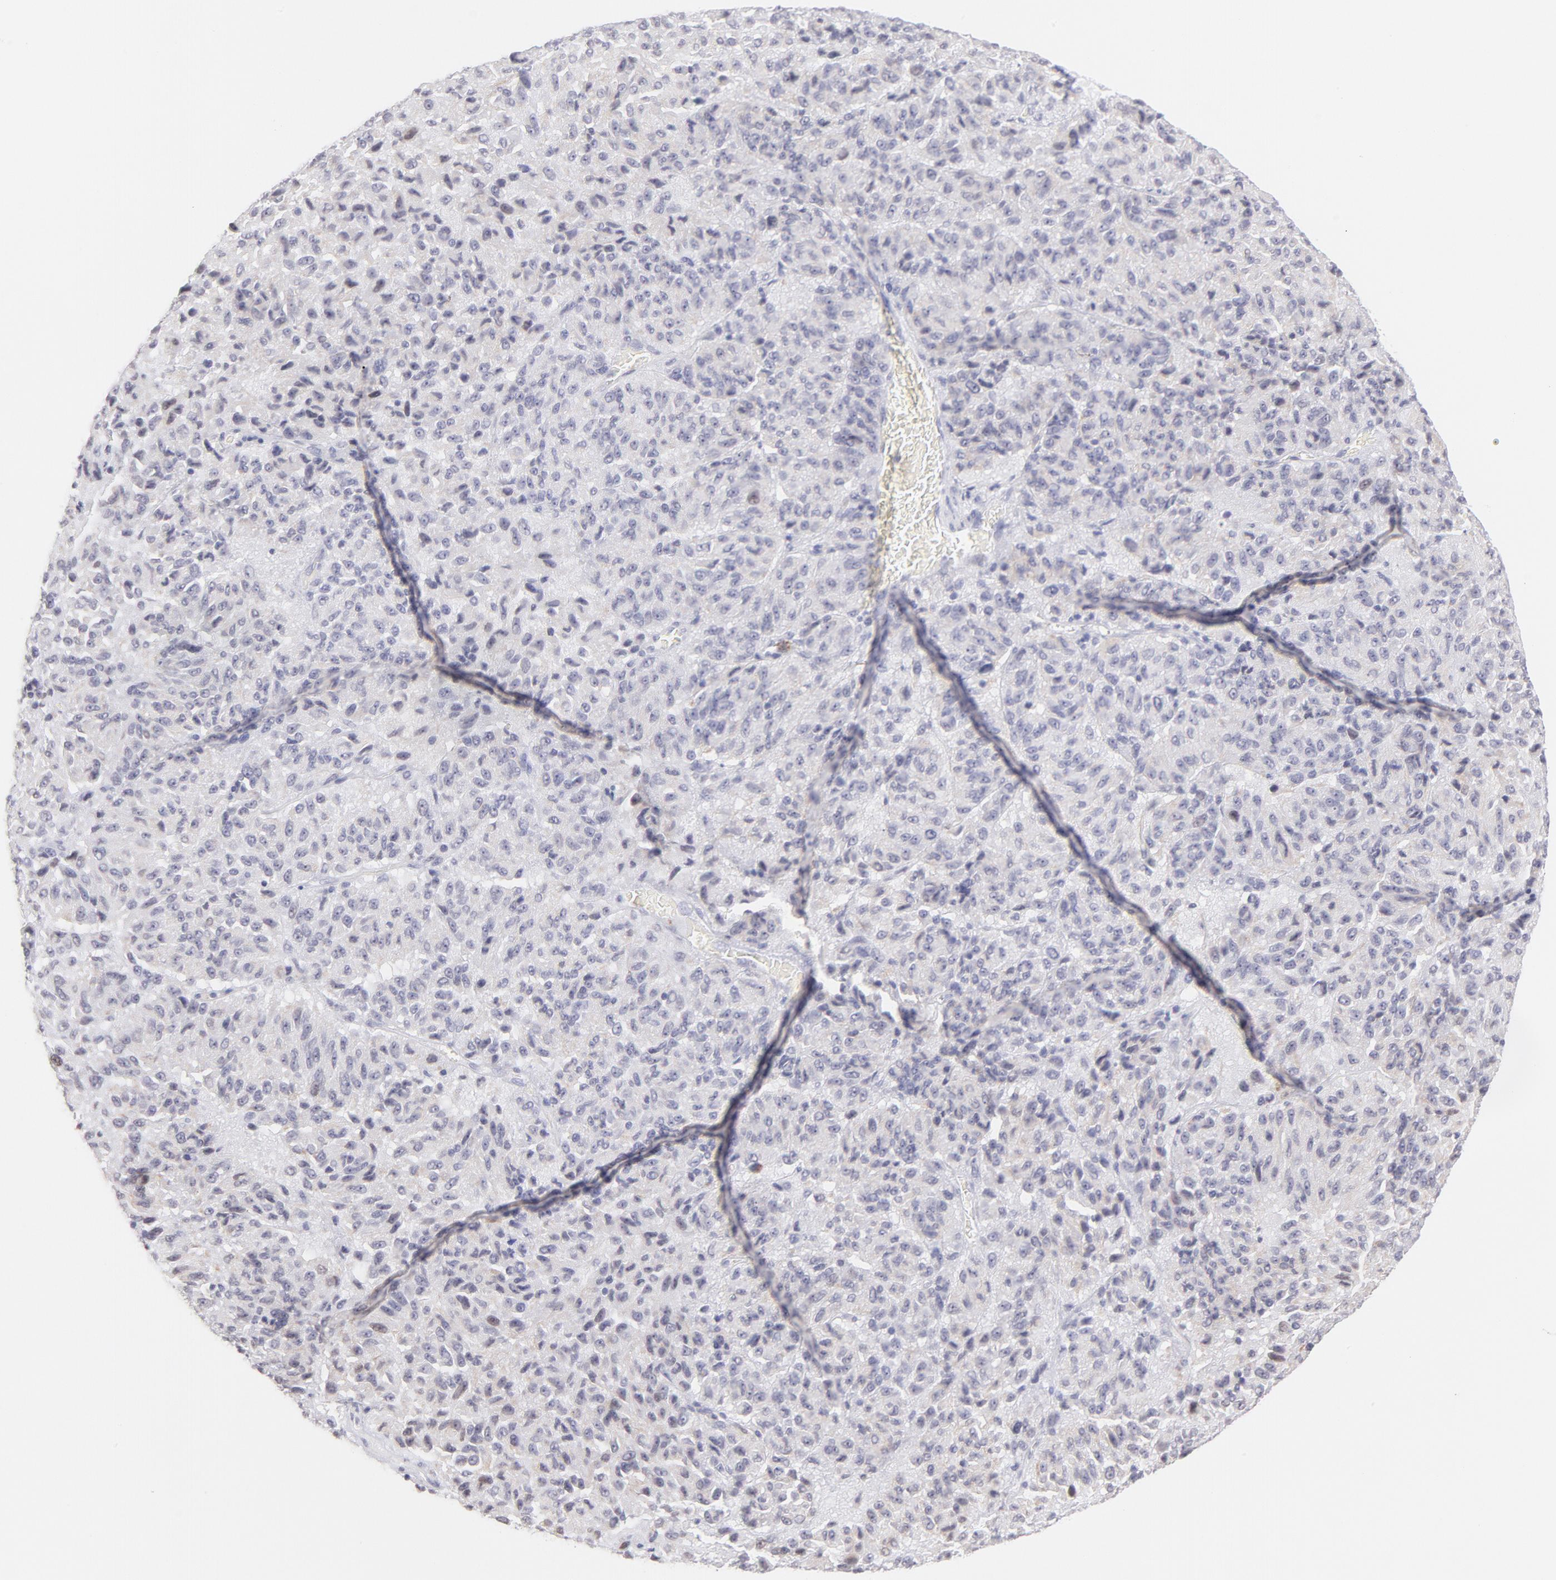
{"staining": {"intensity": "negative", "quantity": "none", "location": "none"}, "tissue": "melanoma", "cell_type": "Tumor cells", "image_type": "cancer", "snomed": [{"axis": "morphology", "description": "Malignant melanoma, Metastatic site"}, {"axis": "topography", "description": "Lung"}], "caption": "Immunohistochemistry (IHC) micrograph of neoplastic tissue: human malignant melanoma (metastatic site) stained with DAB exhibits no significant protein expression in tumor cells. Nuclei are stained in blue.", "gene": "LTB4R", "patient": {"sex": "male", "age": 64}}